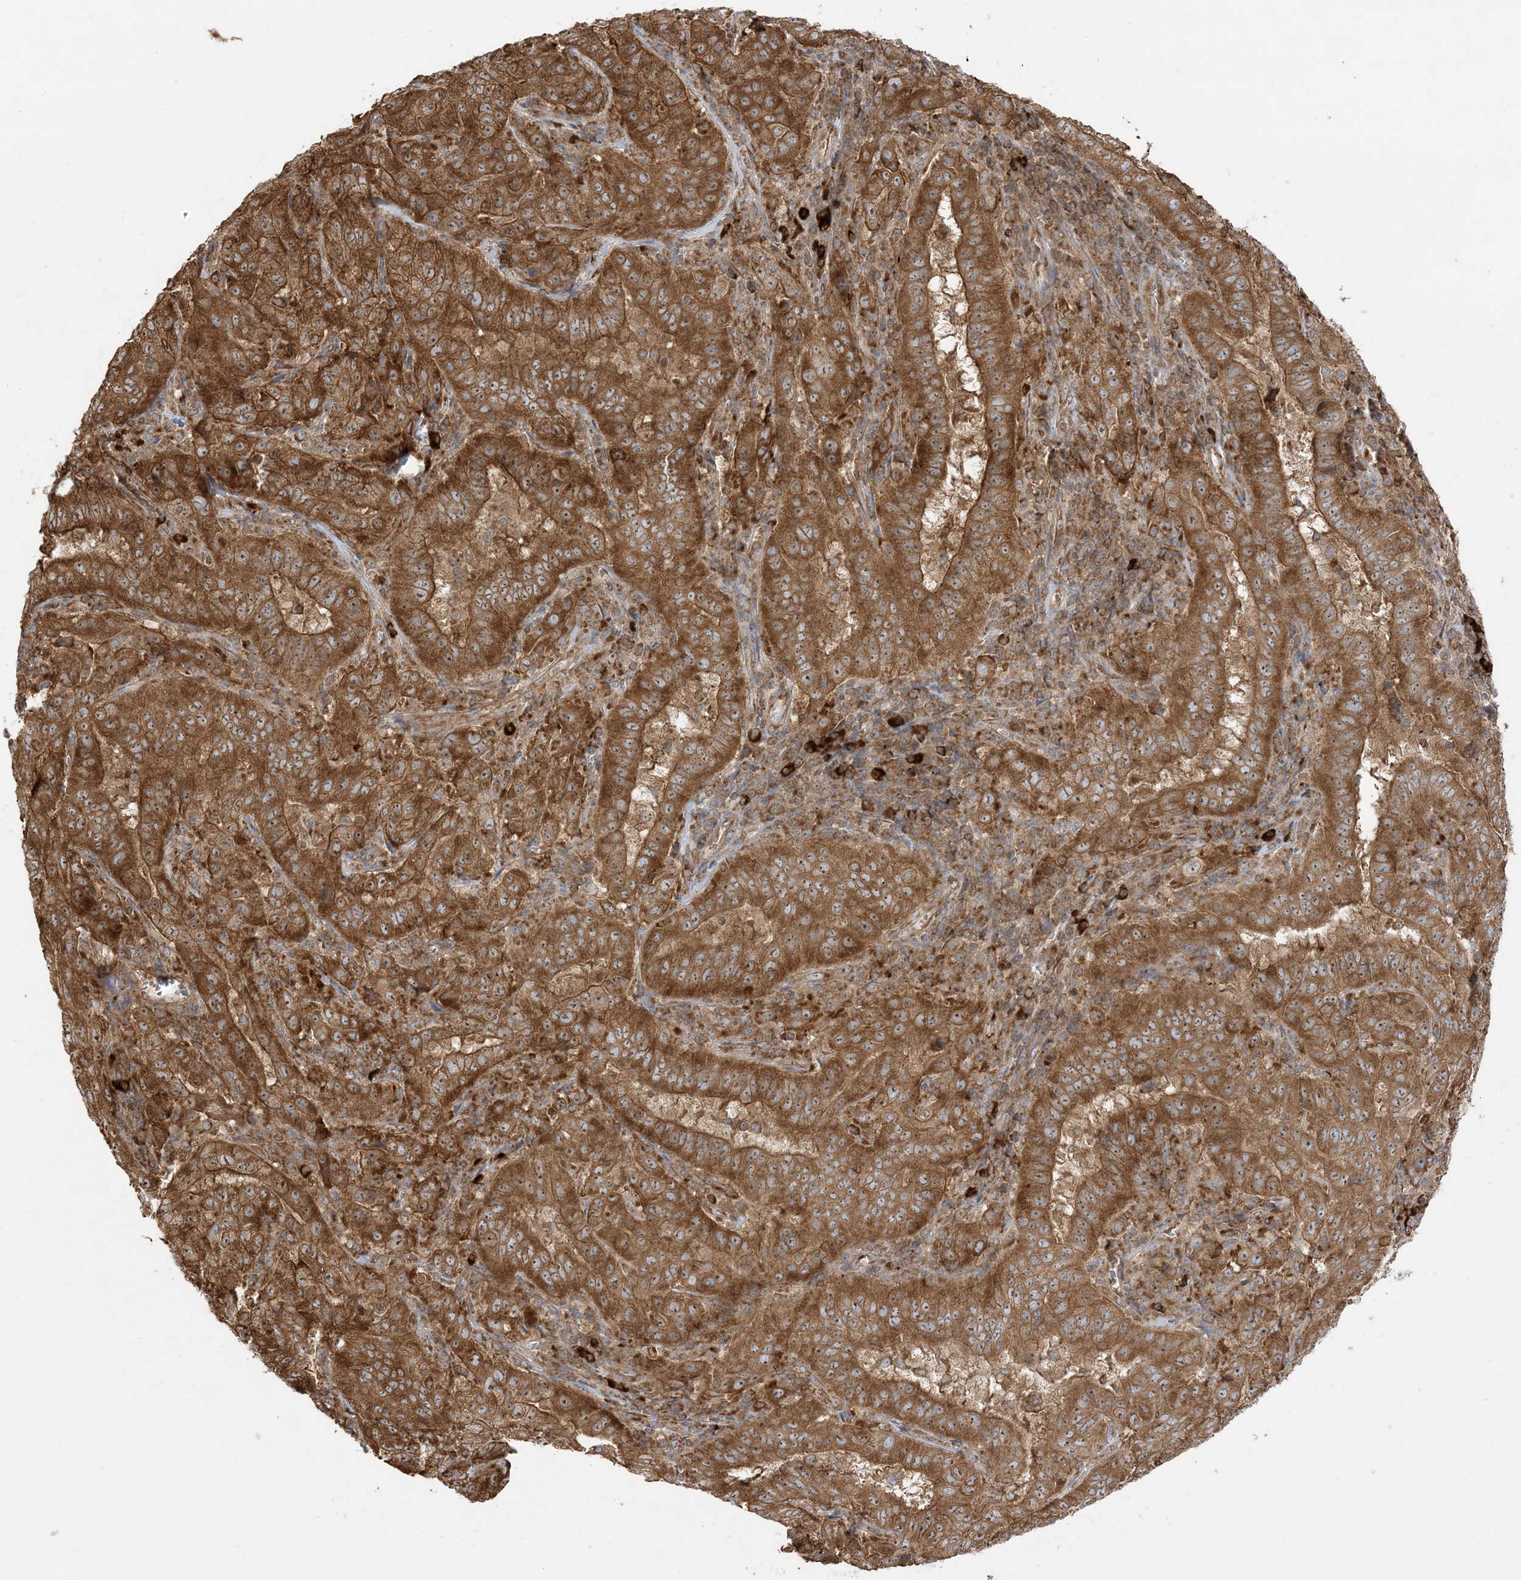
{"staining": {"intensity": "strong", "quantity": ">75%", "location": "cytoplasmic/membranous,nuclear"}, "tissue": "pancreatic cancer", "cell_type": "Tumor cells", "image_type": "cancer", "snomed": [{"axis": "morphology", "description": "Adenocarcinoma, NOS"}, {"axis": "topography", "description": "Pancreas"}], "caption": "Human pancreatic cancer stained with a brown dye displays strong cytoplasmic/membranous and nuclear positive staining in about >75% of tumor cells.", "gene": "SRP72", "patient": {"sex": "male", "age": 63}}